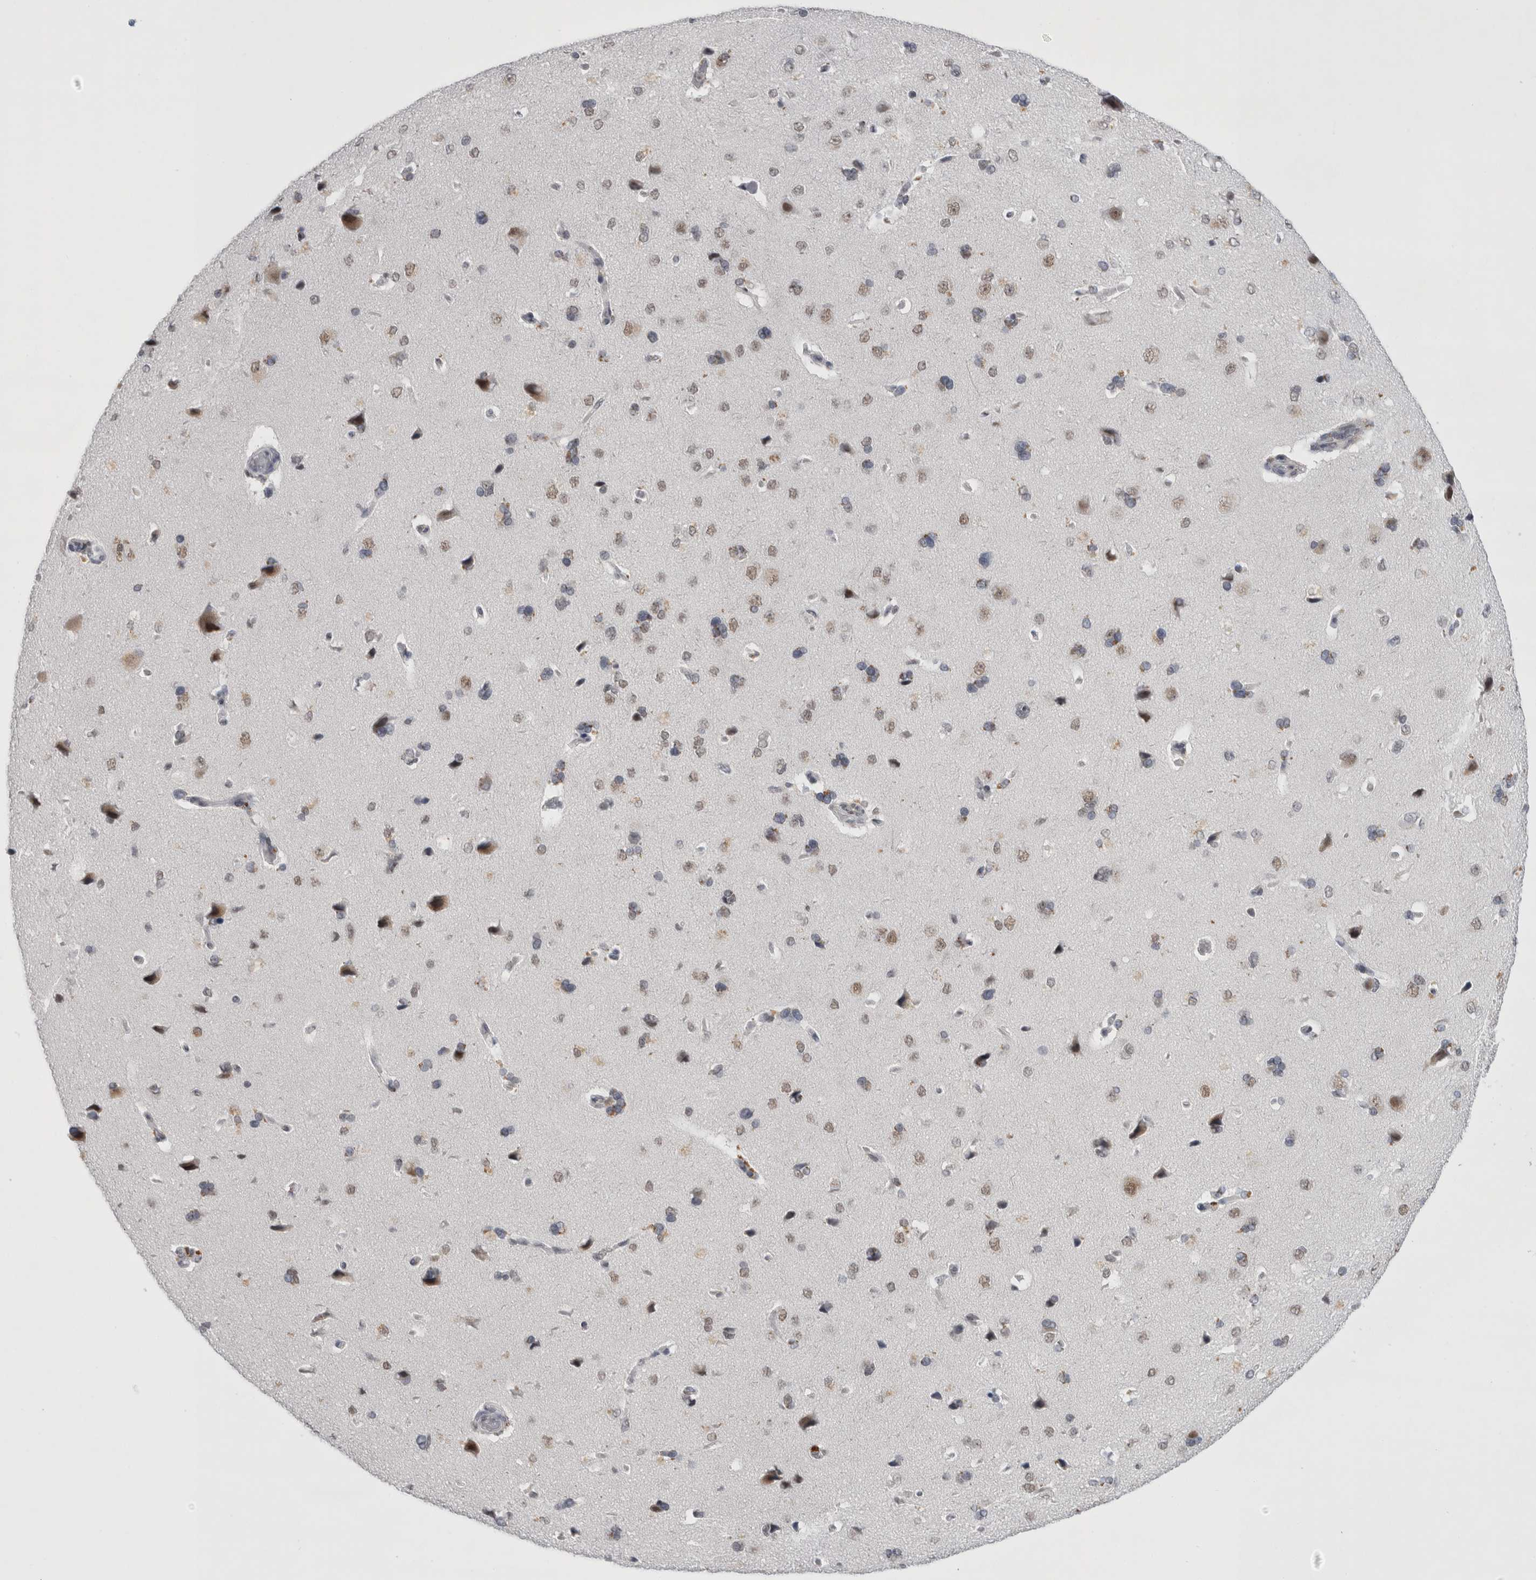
{"staining": {"intensity": "negative", "quantity": "none", "location": "none"}, "tissue": "cerebral cortex", "cell_type": "Endothelial cells", "image_type": "normal", "snomed": [{"axis": "morphology", "description": "Normal tissue, NOS"}, {"axis": "topography", "description": "Cerebral cortex"}], "caption": "Normal cerebral cortex was stained to show a protein in brown. There is no significant positivity in endothelial cells. (DAB immunohistochemistry (IHC) visualized using brightfield microscopy, high magnification).", "gene": "PSMB2", "patient": {"sex": "male", "age": 62}}